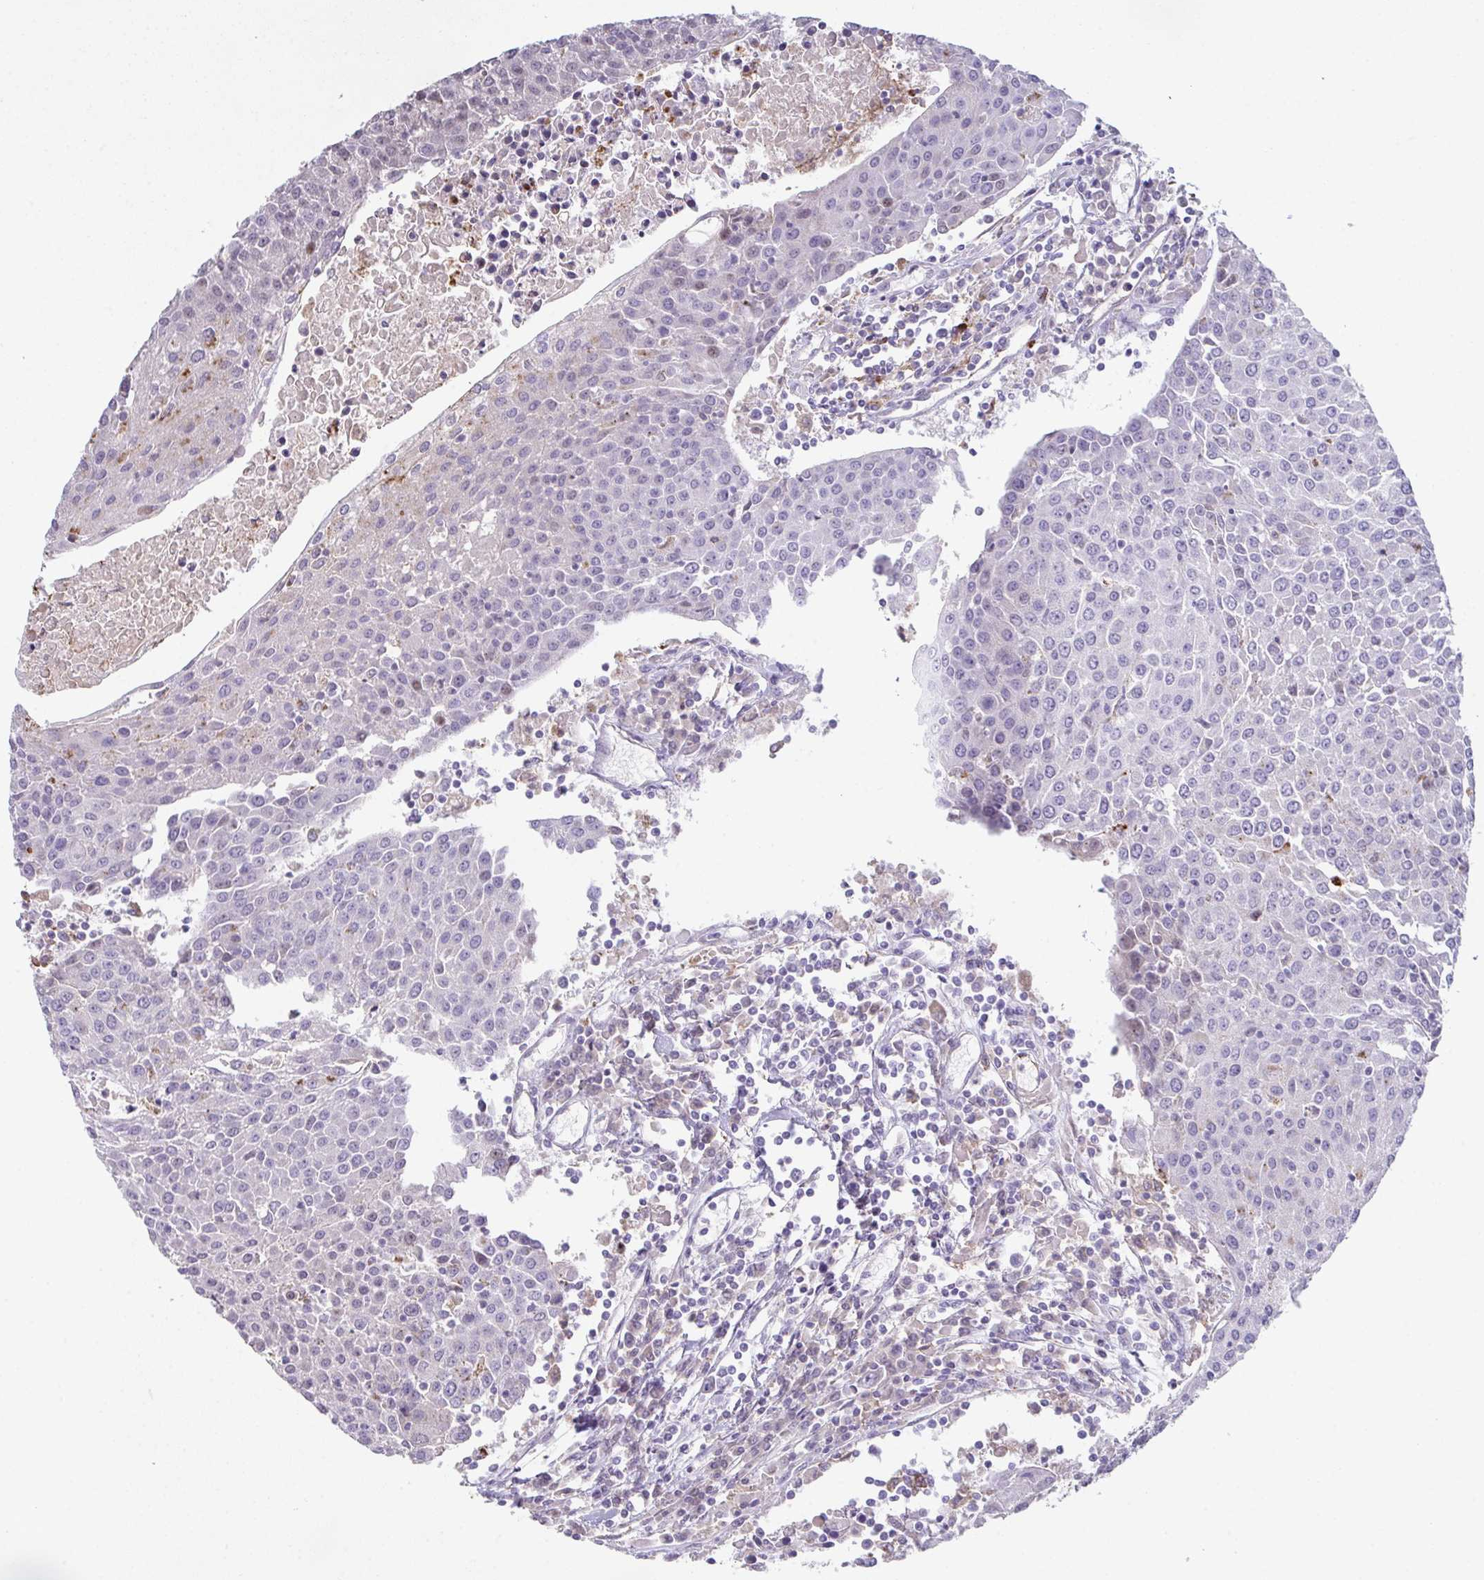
{"staining": {"intensity": "weak", "quantity": "<25%", "location": "cytoplasmic/membranous"}, "tissue": "urothelial cancer", "cell_type": "Tumor cells", "image_type": "cancer", "snomed": [{"axis": "morphology", "description": "Urothelial carcinoma, High grade"}, {"axis": "topography", "description": "Urinary bladder"}], "caption": "The IHC photomicrograph has no significant positivity in tumor cells of urothelial carcinoma (high-grade) tissue.", "gene": "ADAM21", "patient": {"sex": "female", "age": 85}}